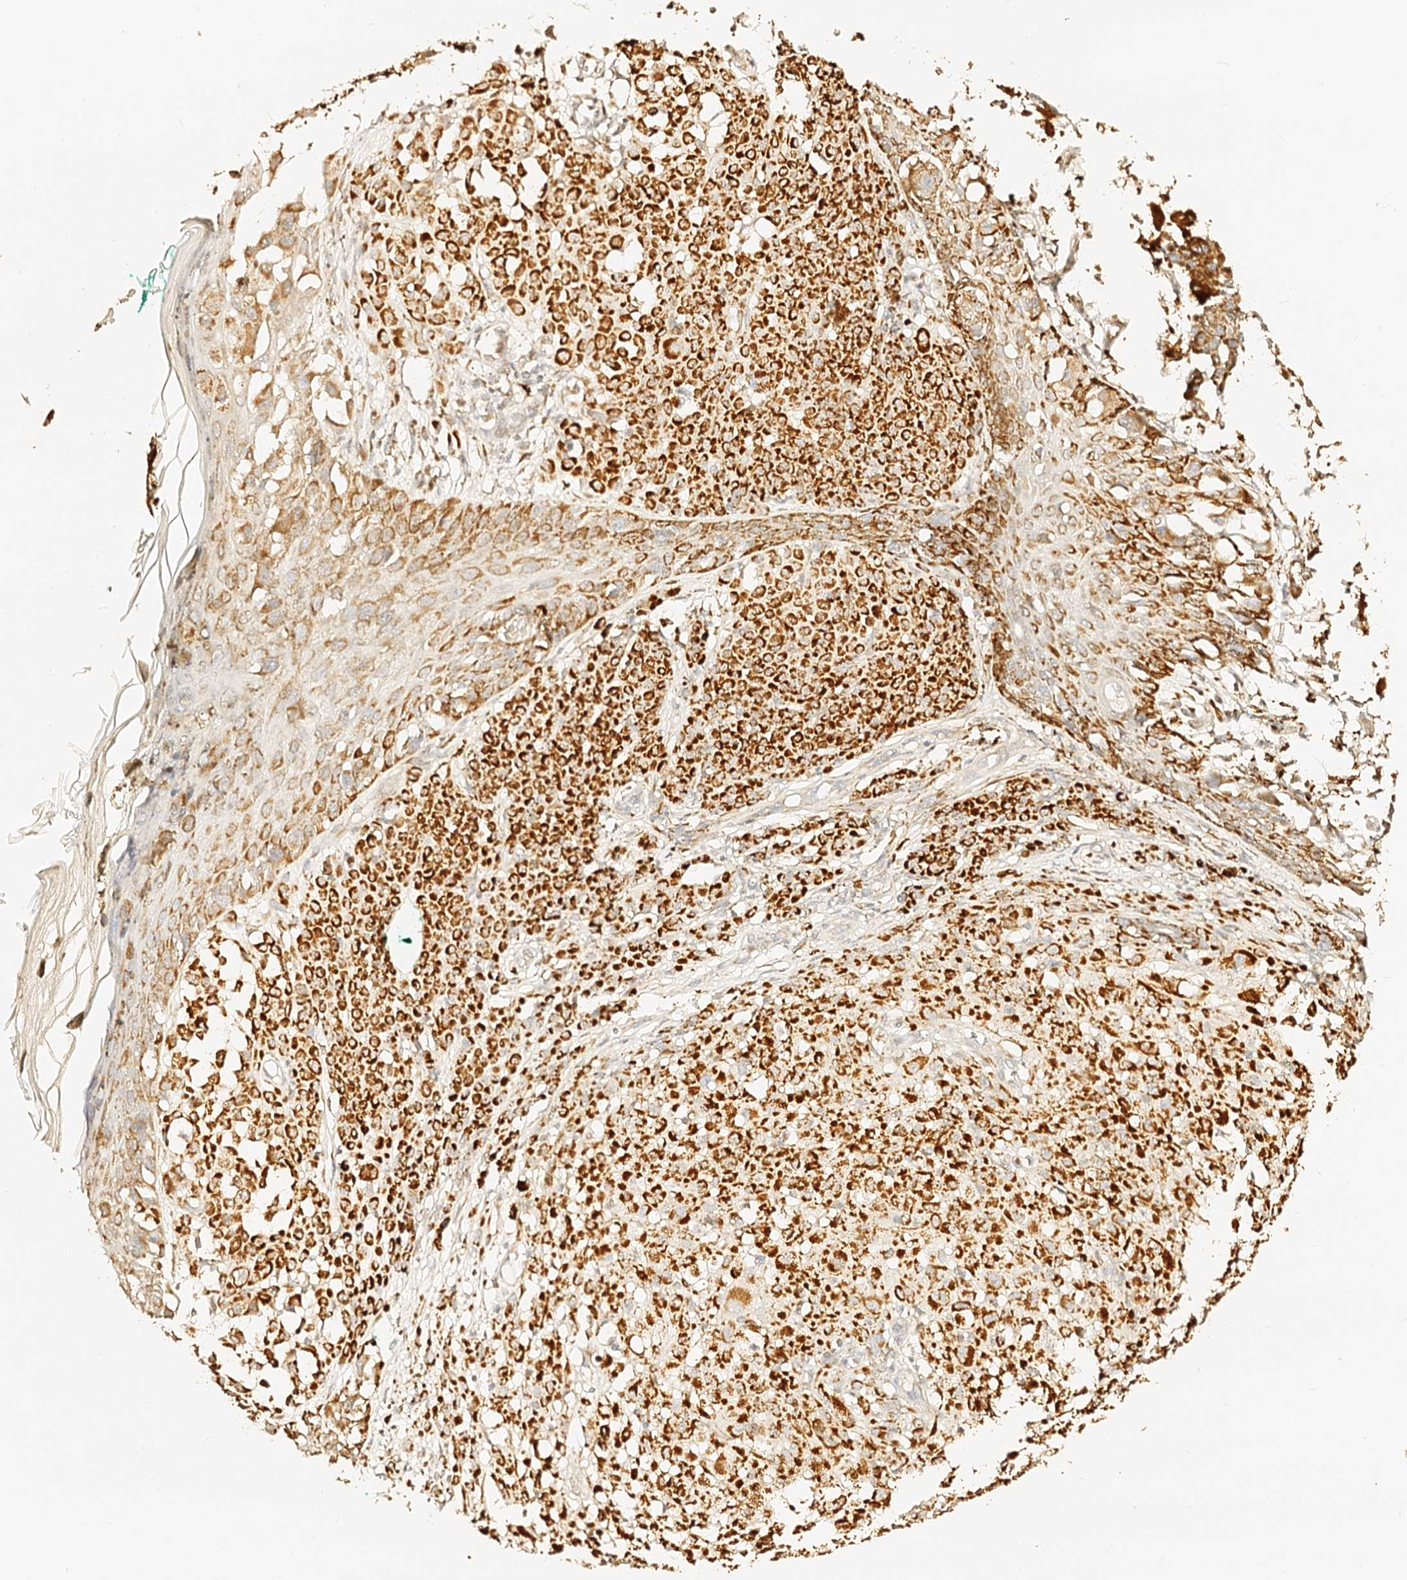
{"staining": {"intensity": "strong", "quantity": ">75%", "location": "cytoplasmic/membranous"}, "tissue": "melanoma", "cell_type": "Tumor cells", "image_type": "cancer", "snomed": [{"axis": "morphology", "description": "Malignant melanoma, NOS"}, {"axis": "topography", "description": "Skin of leg"}], "caption": "Tumor cells show high levels of strong cytoplasmic/membranous positivity in about >75% of cells in human melanoma.", "gene": "MAOB", "patient": {"sex": "female", "age": 72}}